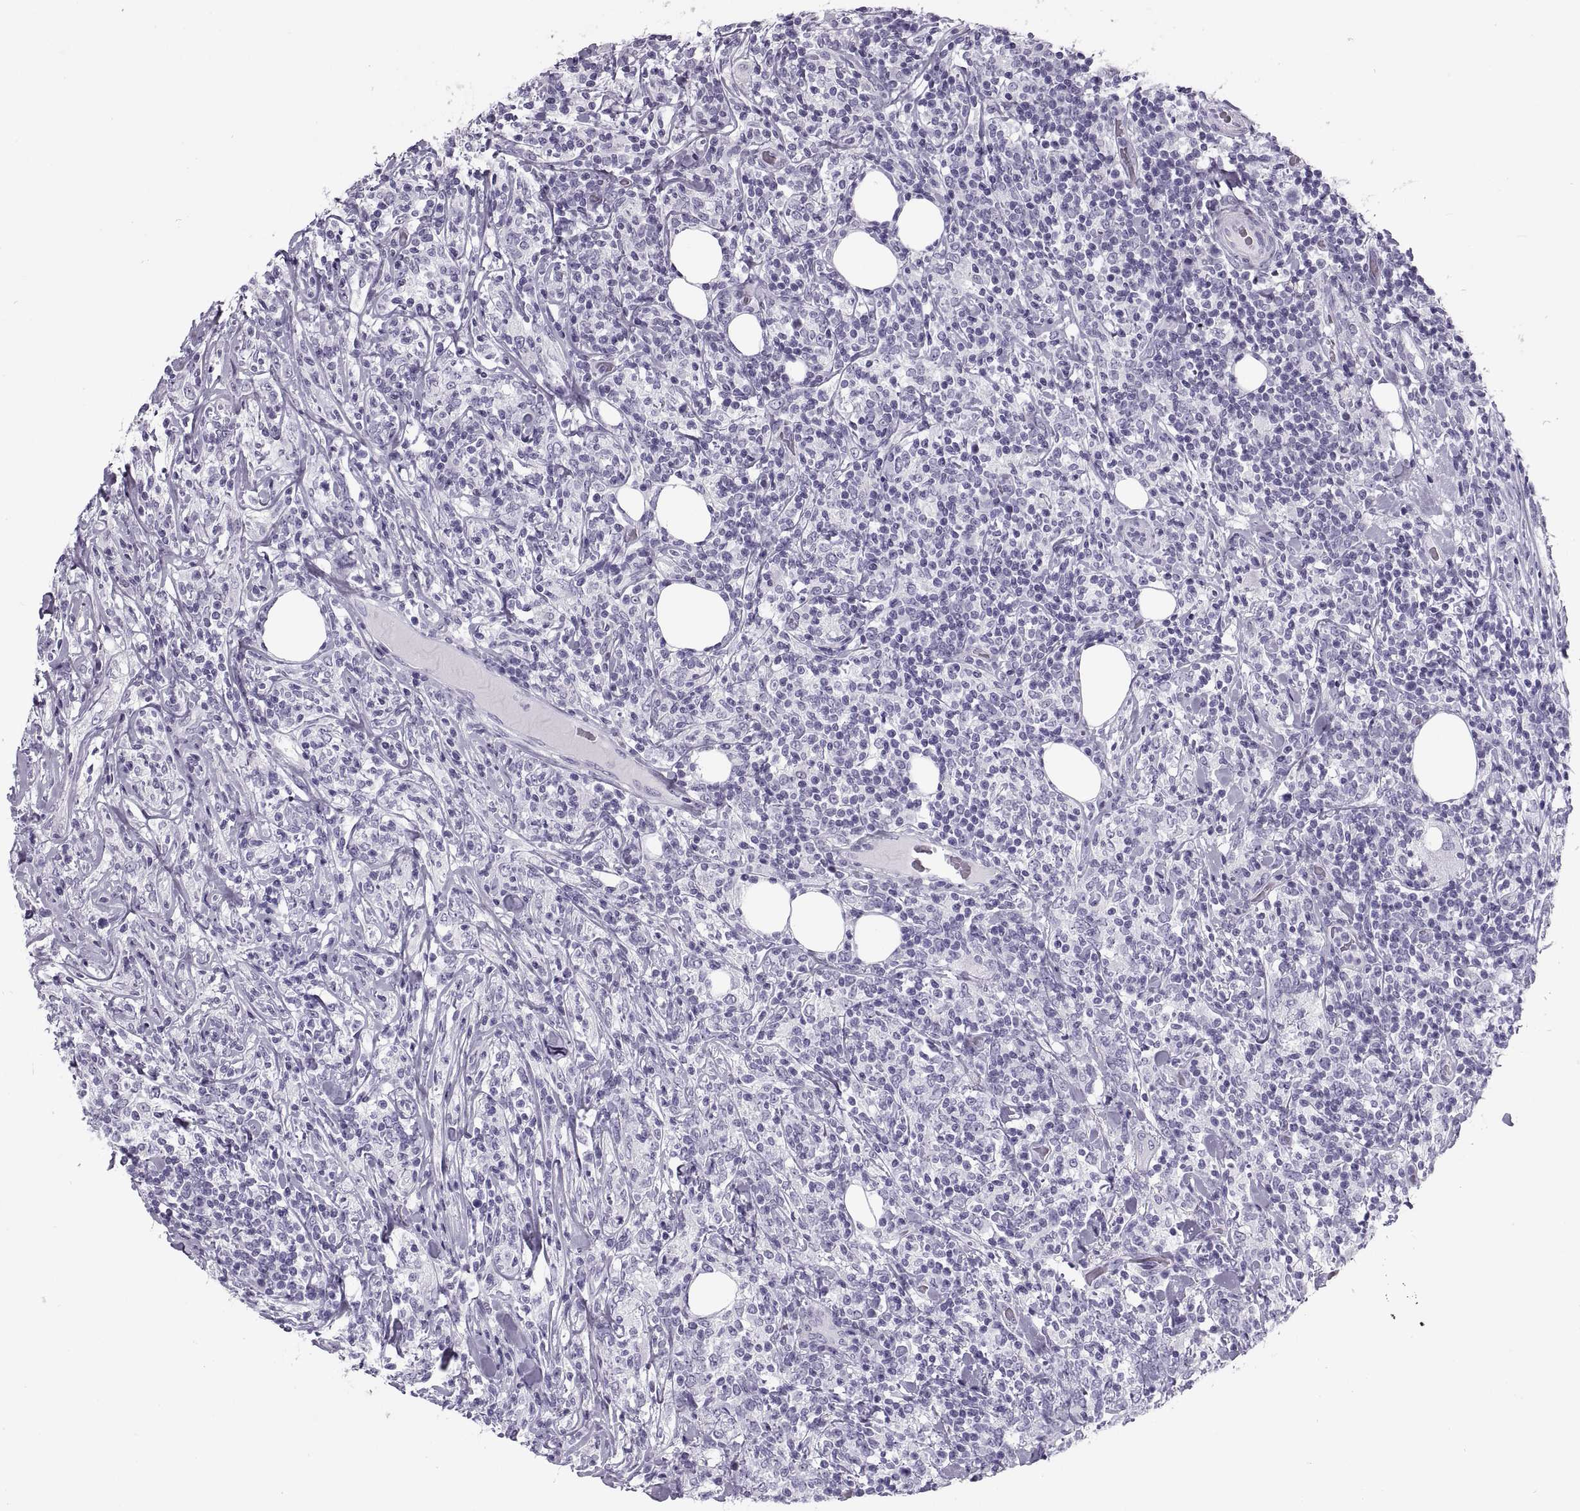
{"staining": {"intensity": "negative", "quantity": "none", "location": "none"}, "tissue": "lymphoma", "cell_type": "Tumor cells", "image_type": "cancer", "snomed": [{"axis": "morphology", "description": "Malignant lymphoma, non-Hodgkin's type, High grade"}, {"axis": "topography", "description": "Lymph node"}], "caption": "There is no significant staining in tumor cells of lymphoma.", "gene": "RLBP1", "patient": {"sex": "female", "age": 84}}